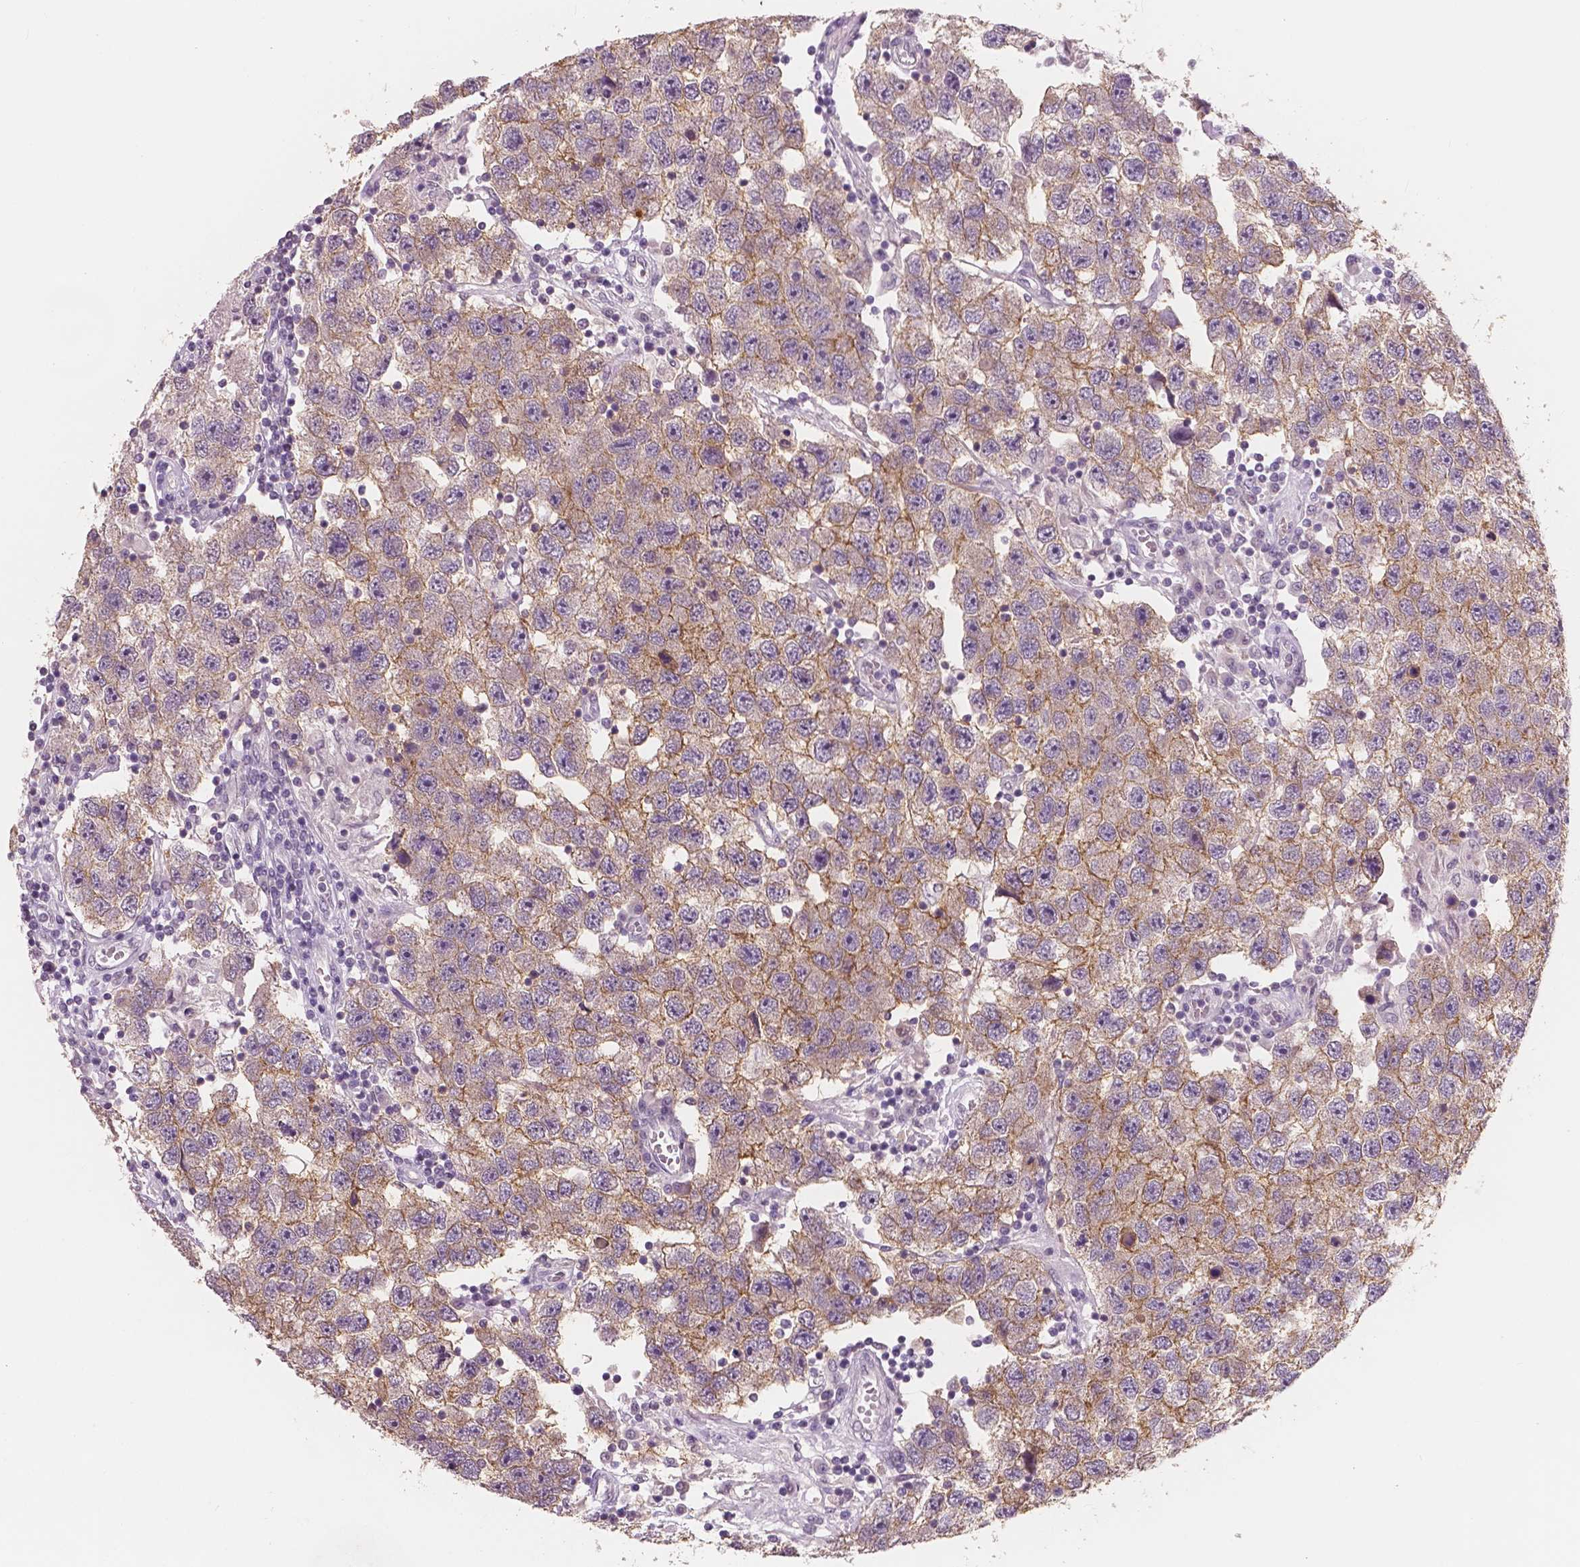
{"staining": {"intensity": "weak", "quantity": "25%-75%", "location": "cytoplasmic/membranous"}, "tissue": "testis cancer", "cell_type": "Tumor cells", "image_type": "cancer", "snomed": [{"axis": "morphology", "description": "Seminoma, NOS"}, {"axis": "topography", "description": "Testis"}], "caption": "A micrograph of human testis seminoma stained for a protein exhibits weak cytoplasmic/membranous brown staining in tumor cells.", "gene": "KIT", "patient": {"sex": "male", "age": 26}}